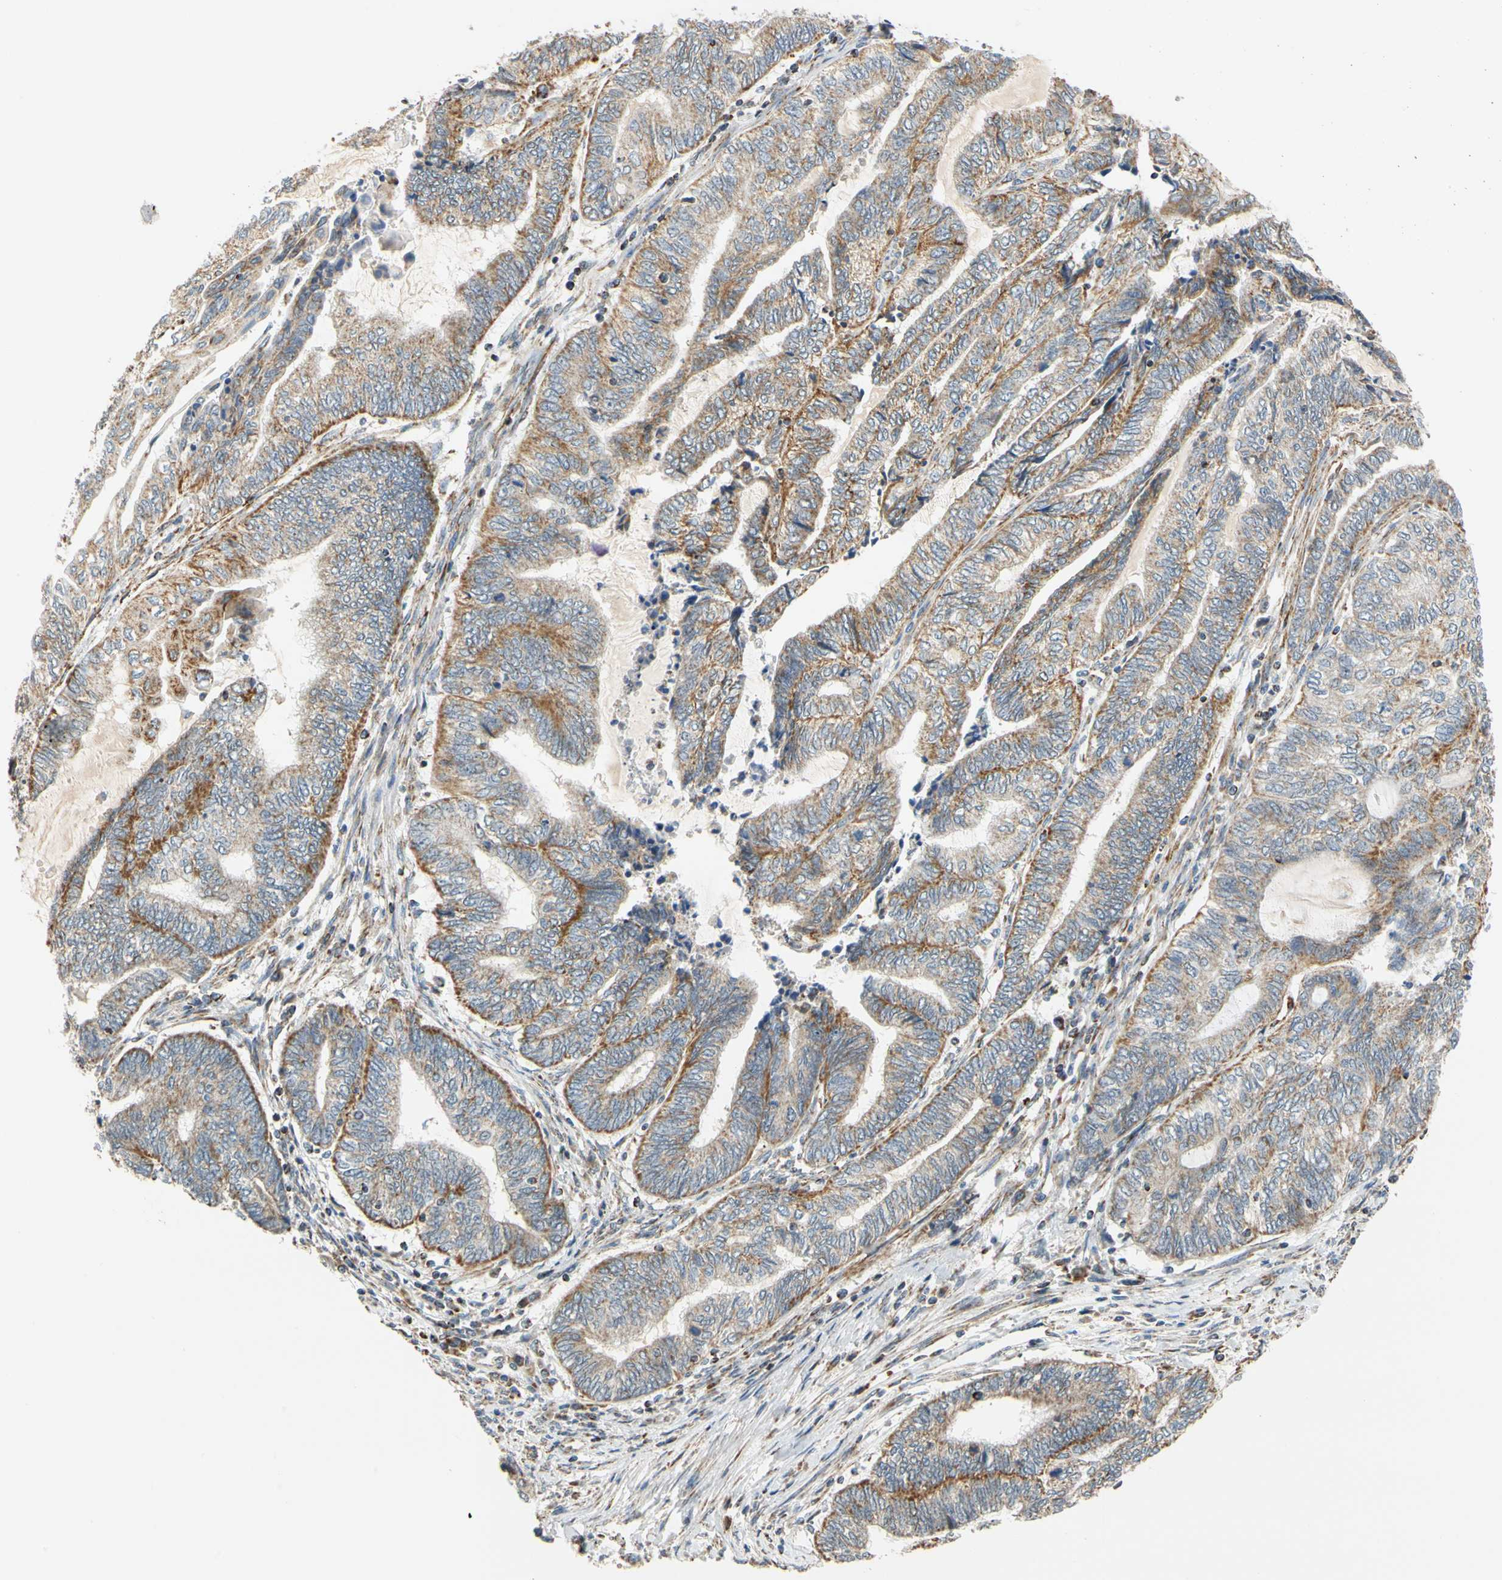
{"staining": {"intensity": "moderate", "quantity": "<25%", "location": "cytoplasmic/membranous"}, "tissue": "endometrial cancer", "cell_type": "Tumor cells", "image_type": "cancer", "snomed": [{"axis": "morphology", "description": "Adenocarcinoma, NOS"}, {"axis": "topography", "description": "Uterus"}, {"axis": "topography", "description": "Endometrium"}], "caption": "Protein expression analysis of endometrial adenocarcinoma shows moderate cytoplasmic/membranous positivity in approximately <25% of tumor cells. Using DAB (3,3'-diaminobenzidine) (brown) and hematoxylin (blue) stains, captured at high magnification using brightfield microscopy.", "gene": "SFXN3", "patient": {"sex": "female", "age": 70}}